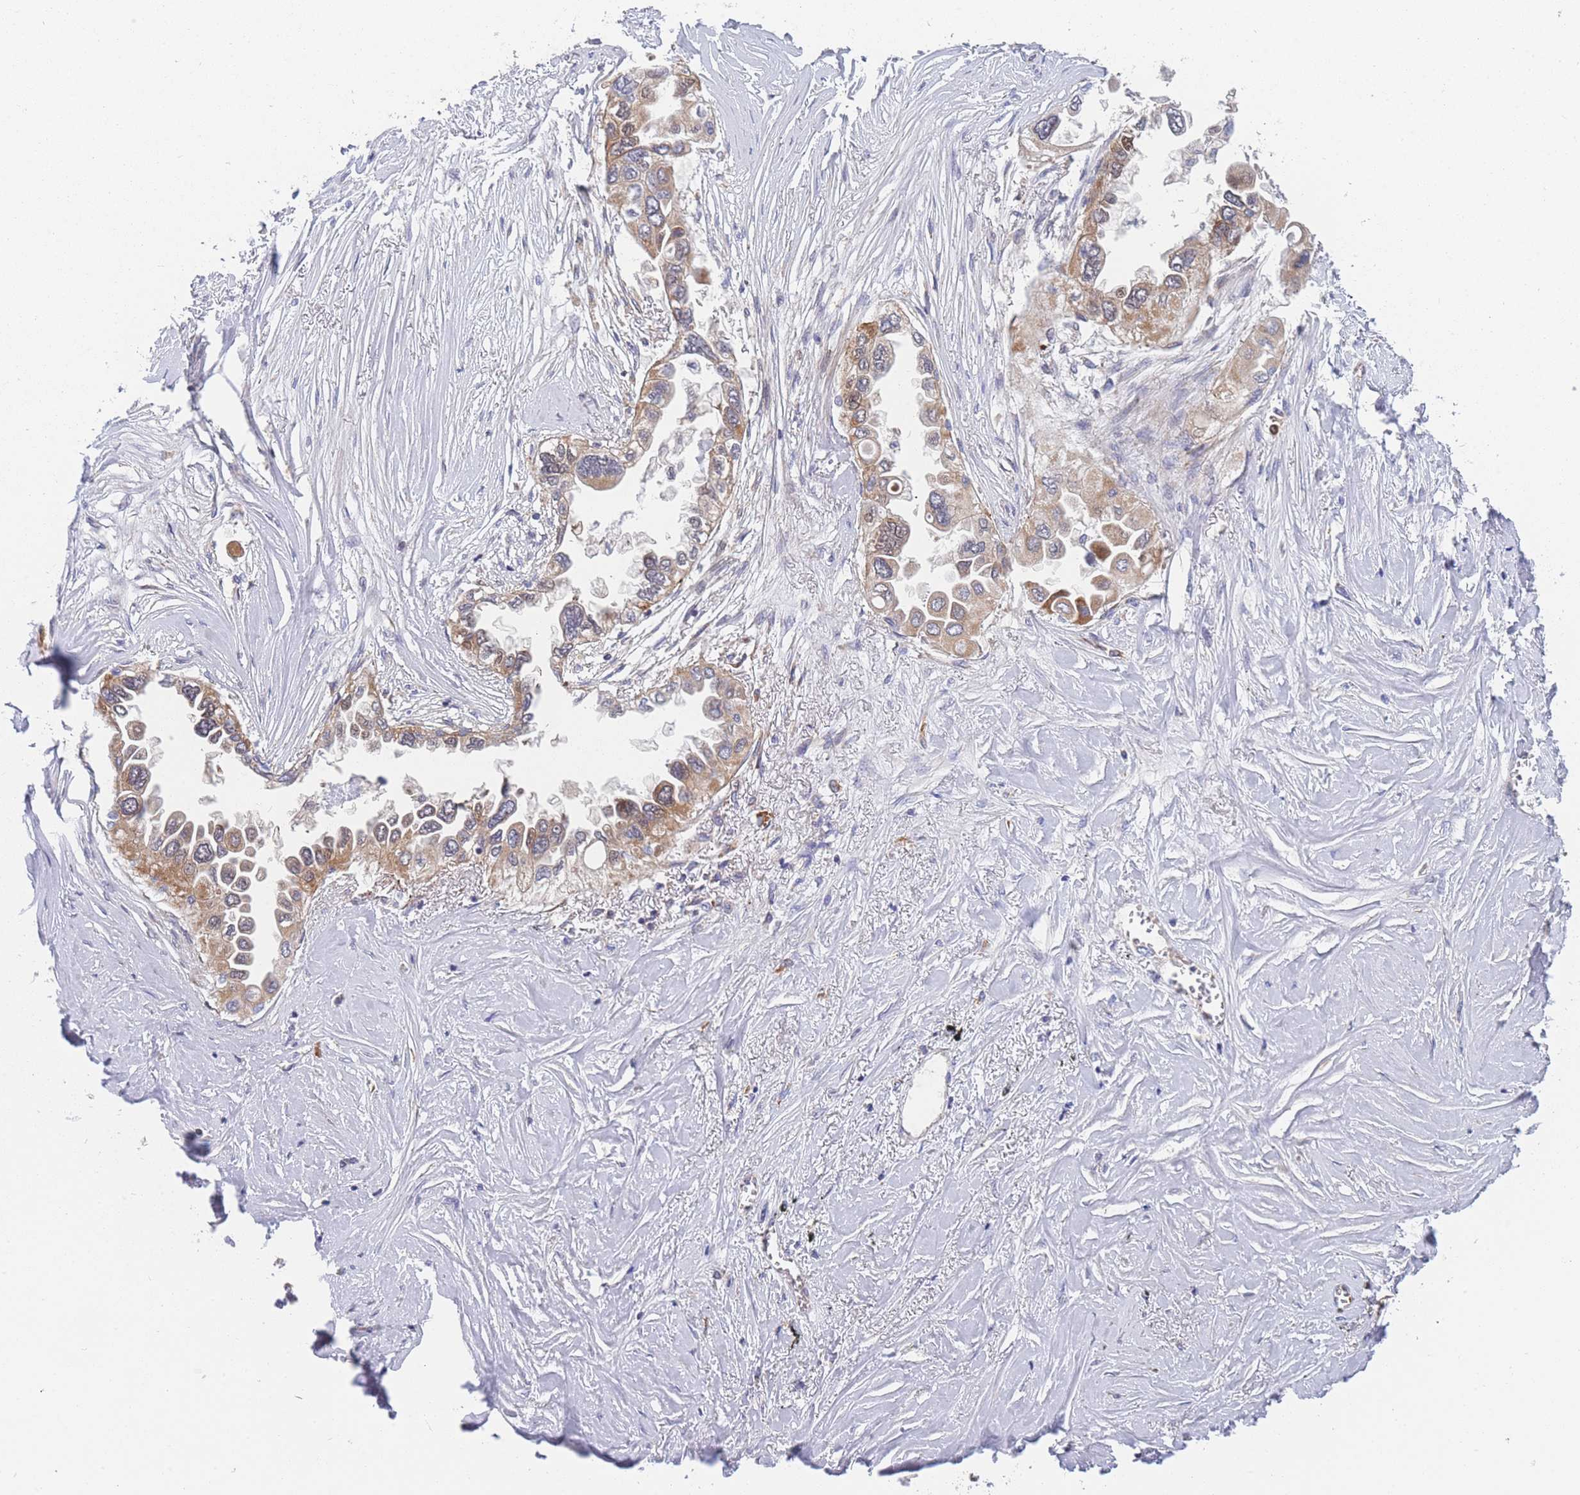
{"staining": {"intensity": "moderate", "quantity": ">75%", "location": "cytoplasmic/membranous"}, "tissue": "lung cancer", "cell_type": "Tumor cells", "image_type": "cancer", "snomed": [{"axis": "morphology", "description": "Adenocarcinoma, NOS"}, {"axis": "topography", "description": "Lung"}], "caption": "There is medium levels of moderate cytoplasmic/membranous positivity in tumor cells of adenocarcinoma (lung), as demonstrated by immunohistochemical staining (brown color).", "gene": "MTRES1", "patient": {"sex": "female", "age": 76}}